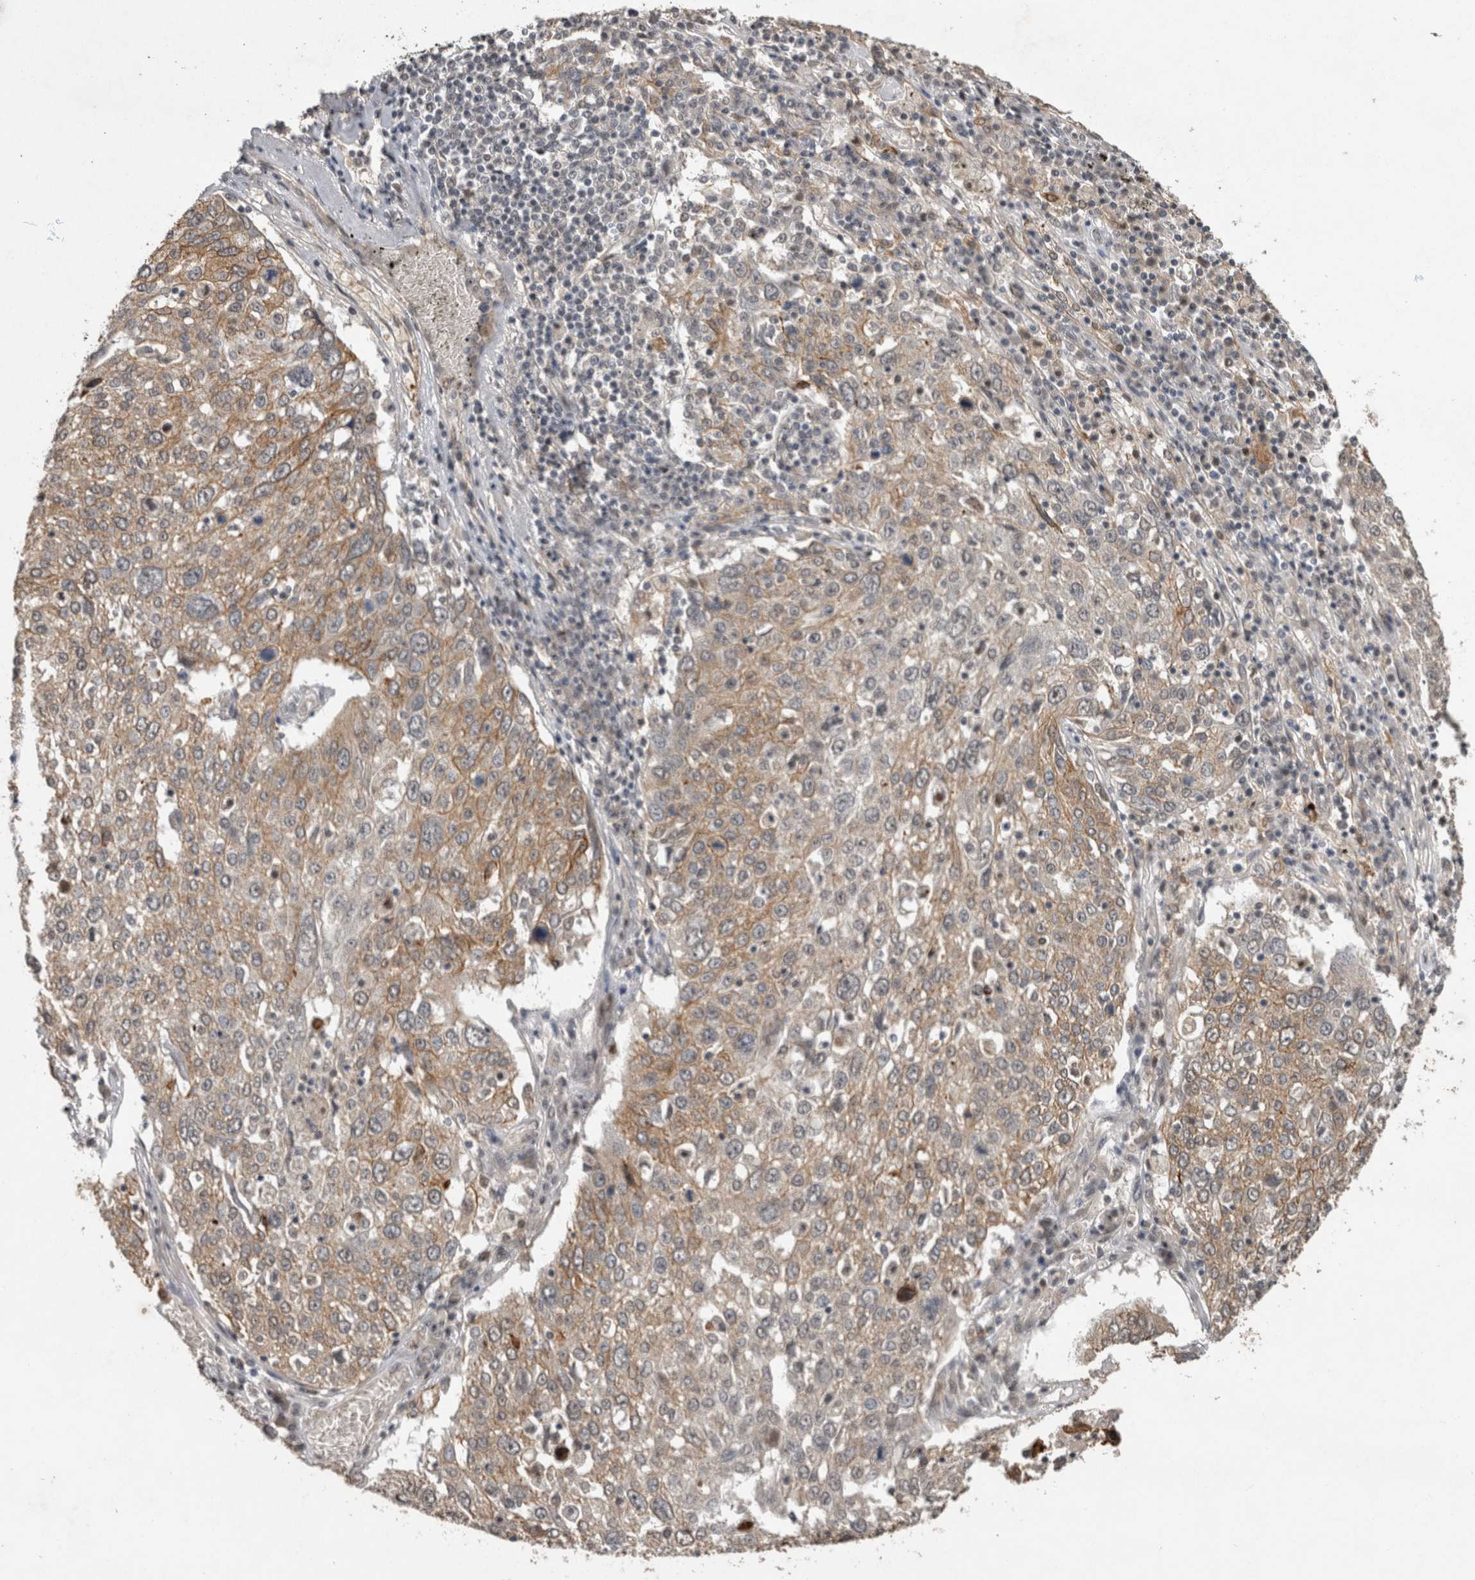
{"staining": {"intensity": "weak", "quantity": ">75%", "location": "cytoplasmic/membranous"}, "tissue": "lung cancer", "cell_type": "Tumor cells", "image_type": "cancer", "snomed": [{"axis": "morphology", "description": "Squamous cell carcinoma, NOS"}, {"axis": "topography", "description": "Lung"}], "caption": "This histopathology image exhibits IHC staining of lung cancer, with low weak cytoplasmic/membranous expression in about >75% of tumor cells.", "gene": "RHPN1", "patient": {"sex": "male", "age": 65}}